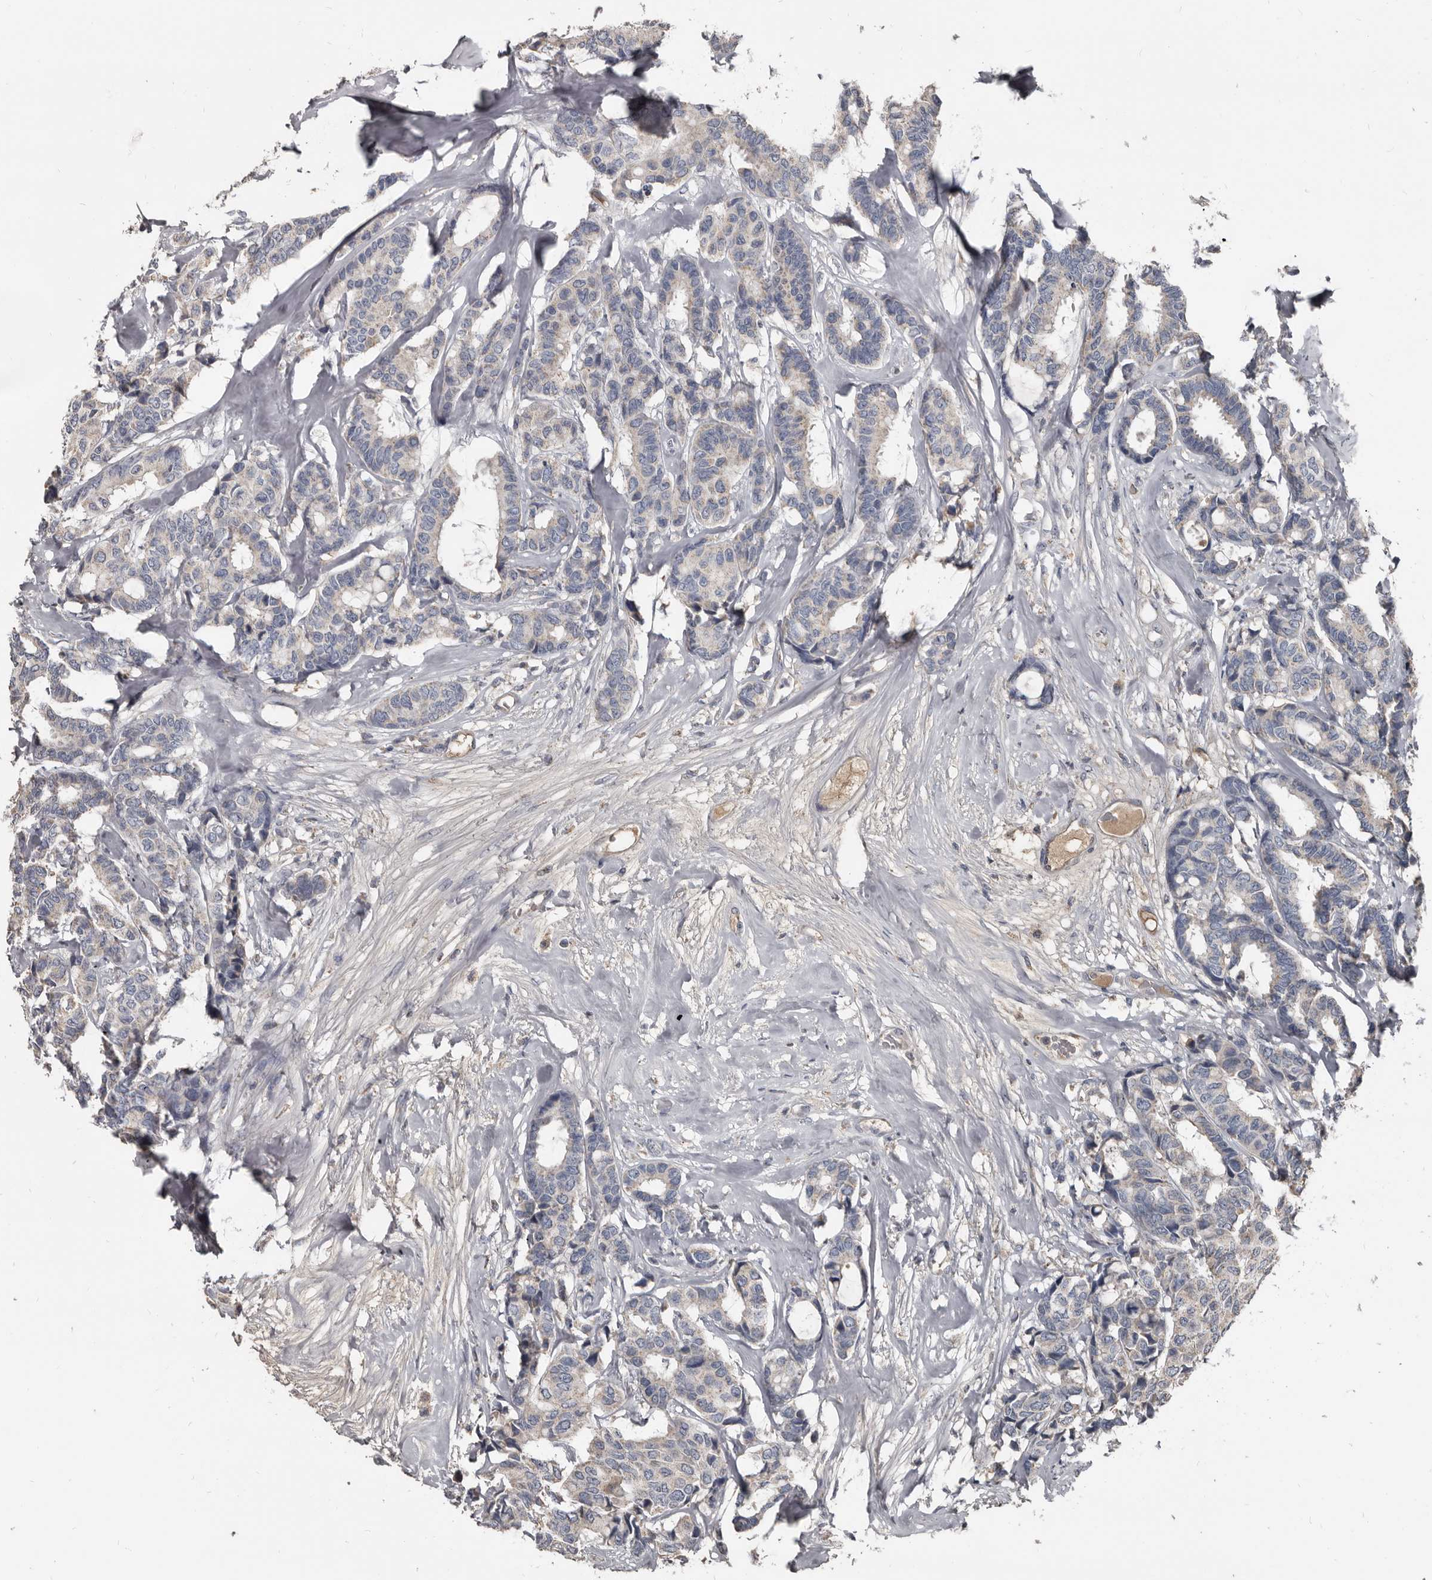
{"staining": {"intensity": "weak", "quantity": "<25%", "location": "cytoplasmic/membranous"}, "tissue": "breast cancer", "cell_type": "Tumor cells", "image_type": "cancer", "snomed": [{"axis": "morphology", "description": "Duct carcinoma"}, {"axis": "topography", "description": "Breast"}], "caption": "DAB (3,3'-diaminobenzidine) immunohistochemical staining of breast cancer (intraductal carcinoma) demonstrates no significant staining in tumor cells.", "gene": "GREB1", "patient": {"sex": "female", "age": 87}}